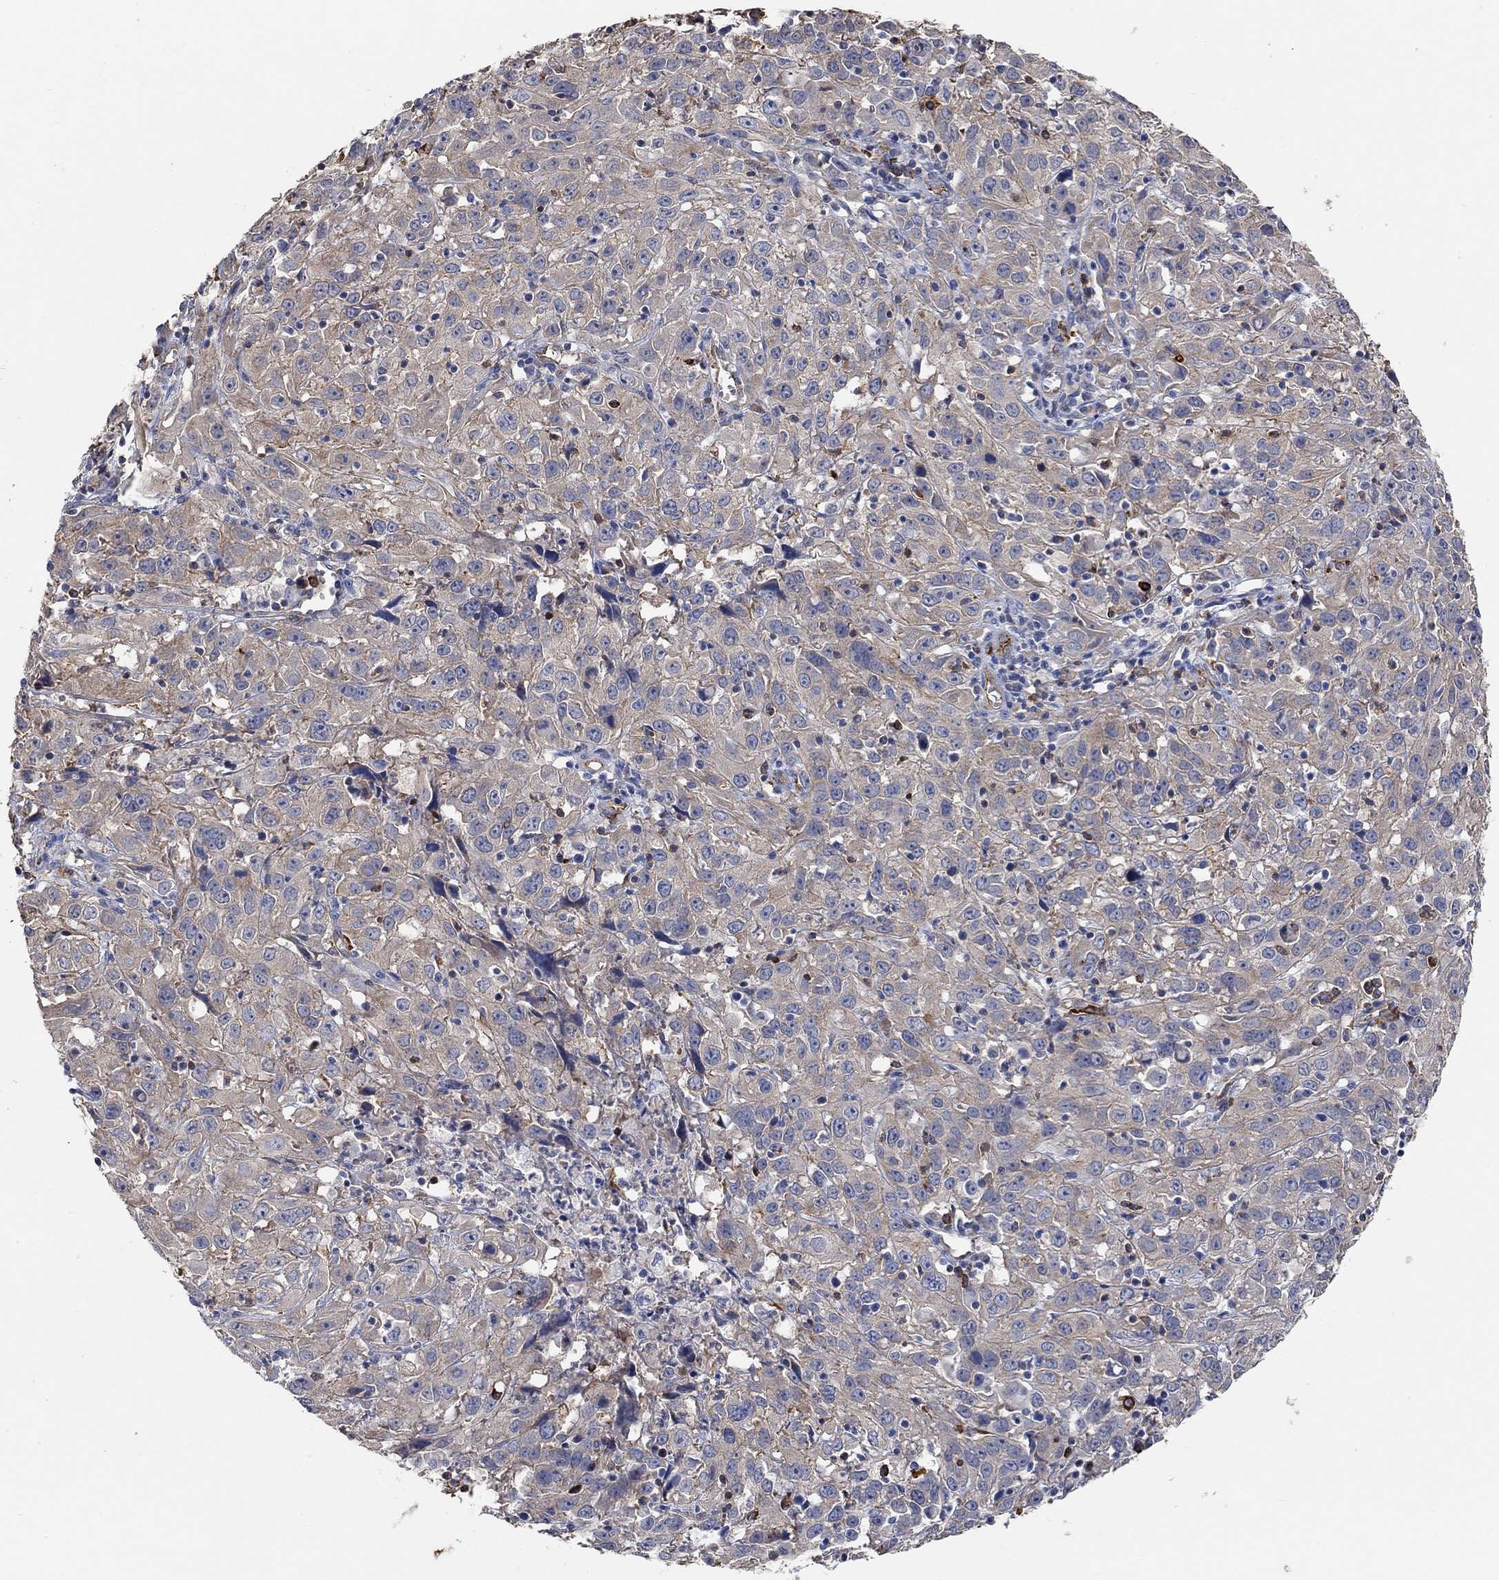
{"staining": {"intensity": "weak", "quantity": ">75%", "location": "cytoplasmic/membranous"}, "tissue": "cervical cancer", "cell_type": "Tumor cells", "image_type": "cancer", "snomed": [{"axis": "morphology", "description": "Squamous cell carcinoma, NOS"}, {"axis": "topography", "description": "Cervix"}], "caption": "A high-resolution histopathology image shows immunohistochemistry (IHC) staining of squamous cell carcinoma (cervical), which exhibits weak cytoplasmic/membranous positivity in approximately >75% of tumor cells.", "gene": "SYT16", "patient": {"sex": "female", "age": 32}}